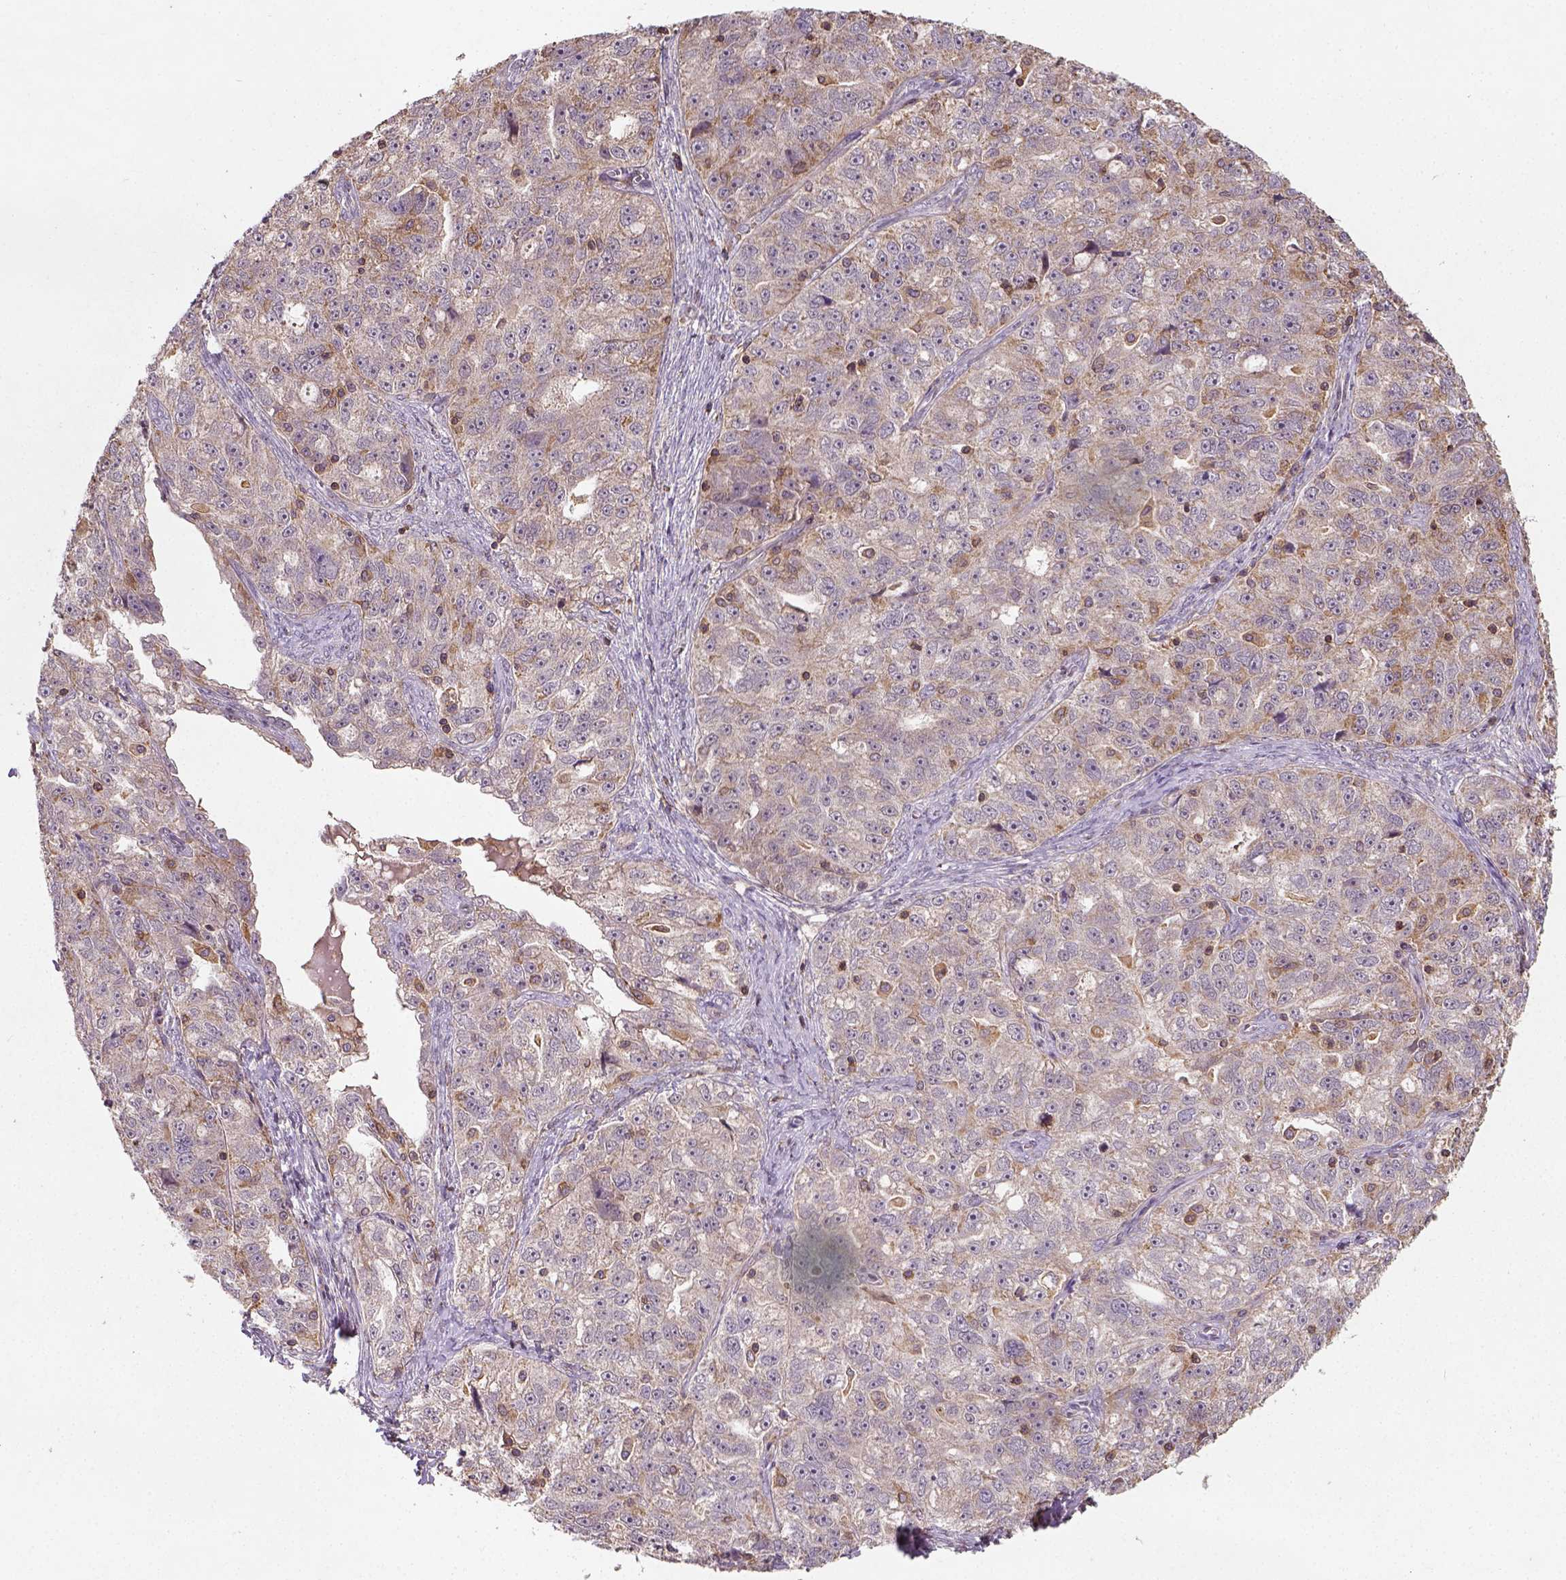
{"staining": {"intensity": "weak", "quantity": "25%-75%", "location": "cytoplasmic/membranous"}, "tissue": "ovarian cancer", "cell_type": "Tumor cells", "image_type": "cancer", "snomed": [{"axis": "morphology", "description": "Cystadenocarcinoma, serous, NOS"}, {"axis": "topography", "description": "Ovary"}], "caption": "The micrograph exhibits a brown stain indicating the presence of a protein in the cytoplasmic/membranous of tumor cells in ovarian cancer (serous cystadenocarcinoma).", "gene": "CAMKK1", "patient": {"sex": "female", "age": 51}}